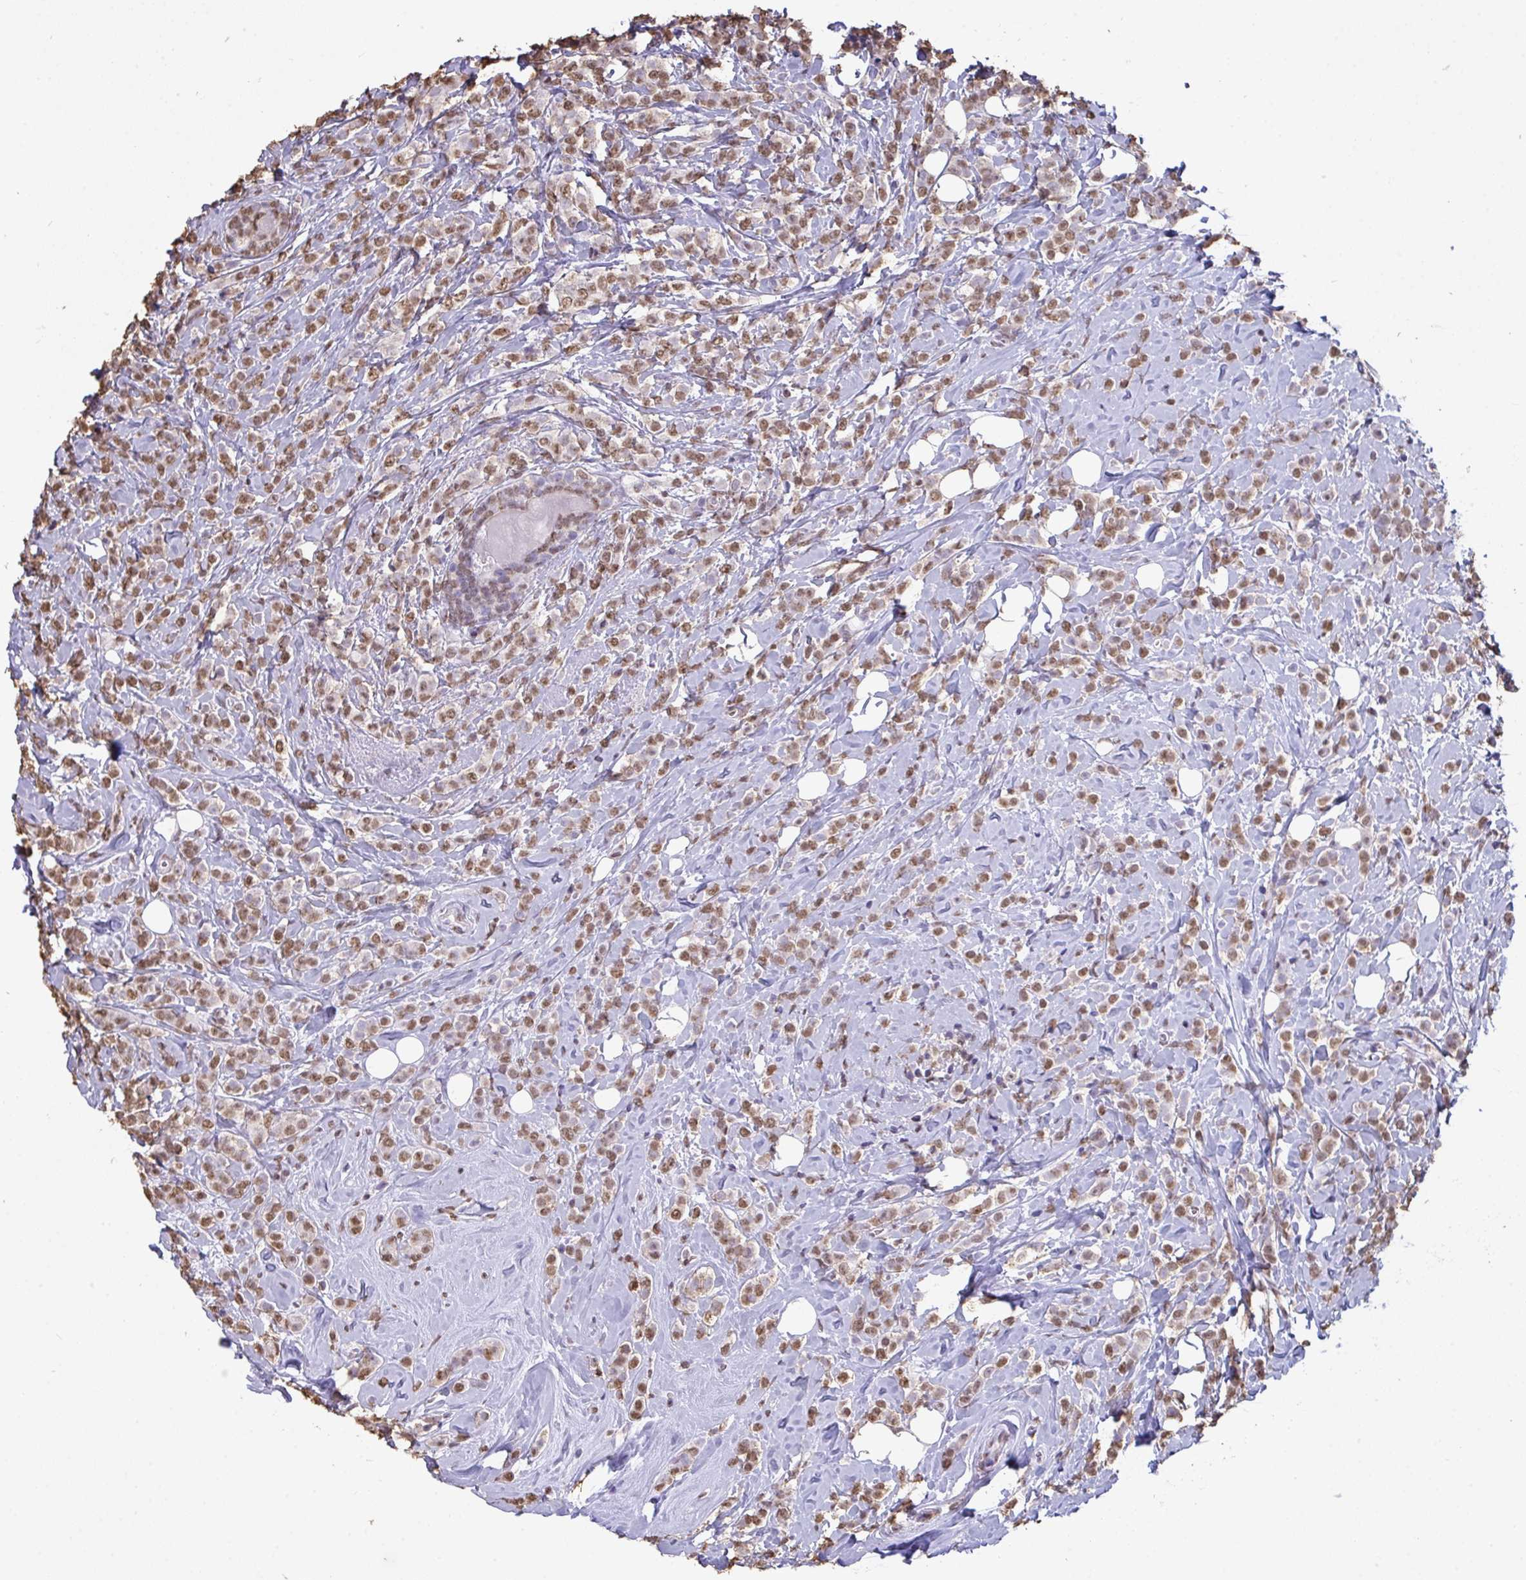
{"staining": {"intensity": "moderate", "quantity": ">75%", "location": "nuclear"}, "tissue": "breast cancer", "cell_type": "Tumor cells", "image_type": "cancer", "snomed": [{"axis": "morphology", "description": "Lobular carcinoma"}, {"axis": "topography", "description": "Breast"}], "caption": "Protein expression analysis of breast lobular carcinoma displays moderate nuclear expression in about >75% of tumor cells.", "gene": "SEMA6B", "patient": {"sex": "female", "age": 49}}